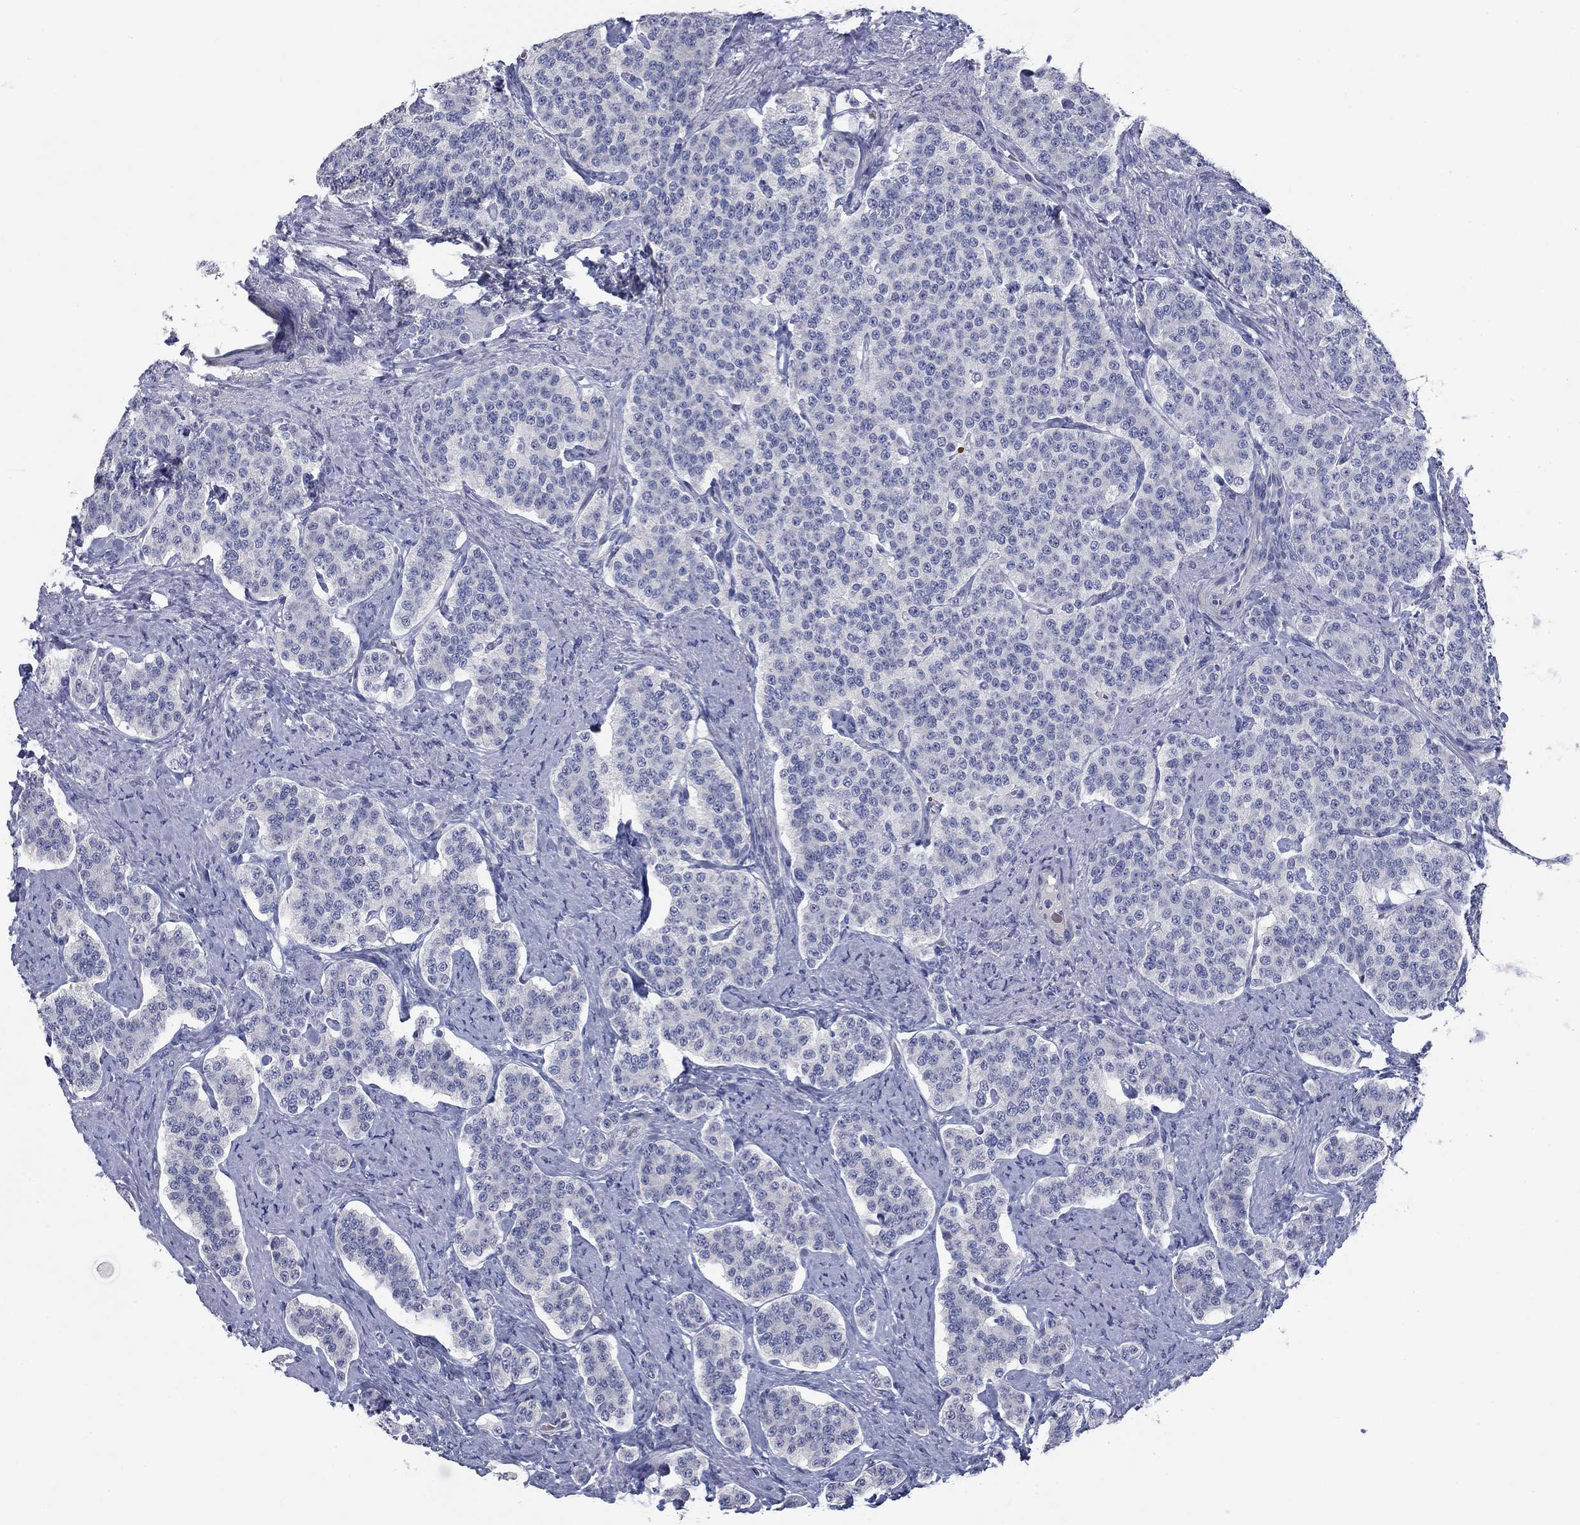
{"staining": {"intensity": "negative", "quantity": "none", "location": "none"}, "tissue": "carcinoid", "cell_type": "Tumor cells", "image_type": "cancer", "snomed": [{"axis": "morphology", "description": "Carcinoid, malignant, NOS"}, {"axis": "topography", "description": "Small intestine"}], "caption": "Human carcinoid stained for a protein using immunohistochemistry (IHC) demonstrates no positivity in tumor cells.", "gene": "DNER", "patient": {"sex": "female", "age": 58}}